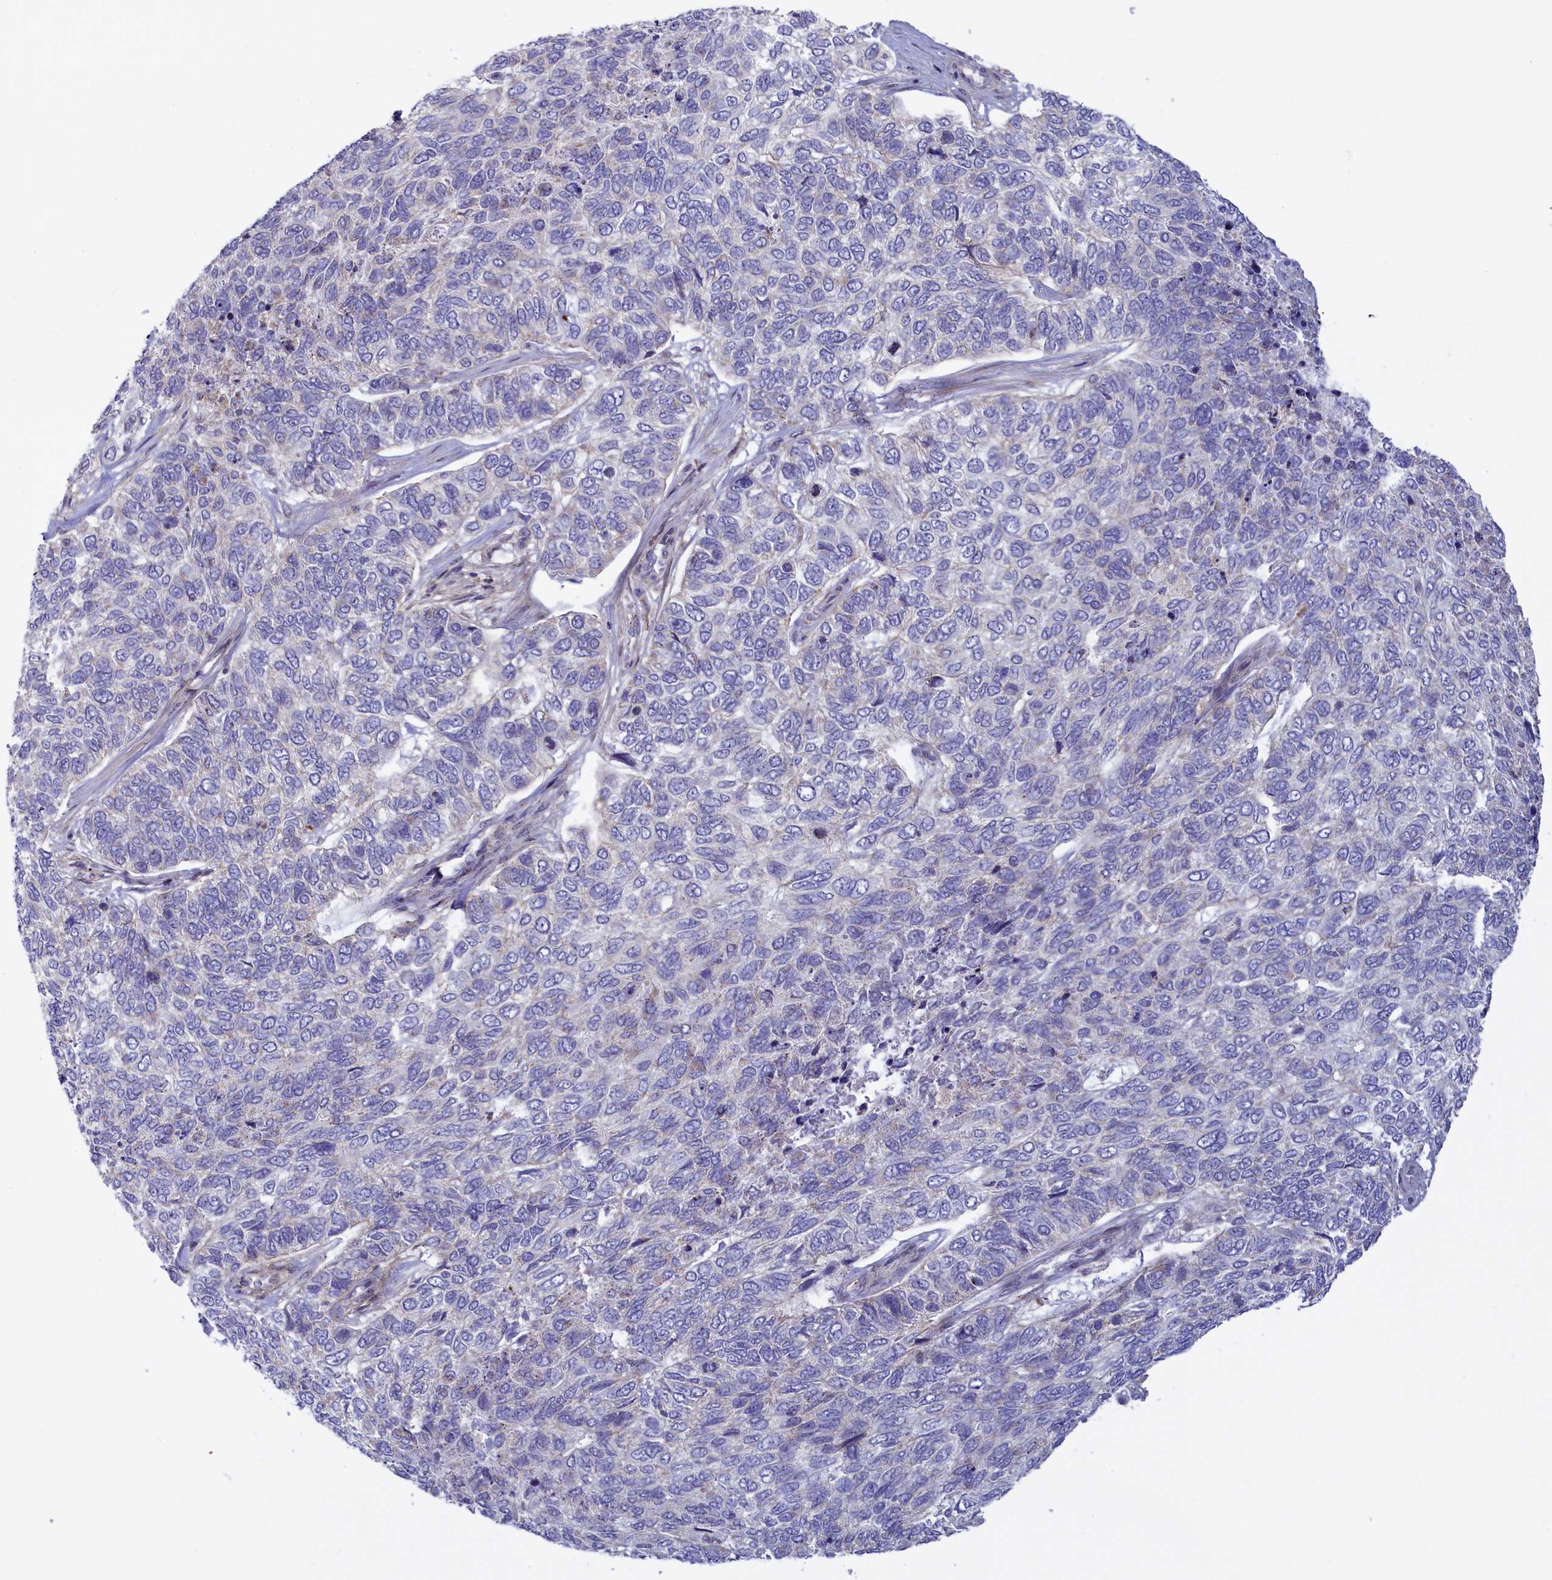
{"staining": {"intensity": "negative", "quantity": "none", "location": "none"}, "tissue": "skin cancer", "cell_type": "Tumor cells", "image_type": "cancer", "snomed": [{"axis": "morphology", "description": "Basal cell carcinoma"}, {"axis": "topography", "description": "Skin"}], "caption": "High power microscopy micrograph of an IHC histopathology image of skin cancer, revealing no significant positivity in tumor cells. (Brightfield microscopy of DAB immunohistochemistry at high magnification).", "gene": "HYKK", "patient": {"sex": "female", "age": 65}}